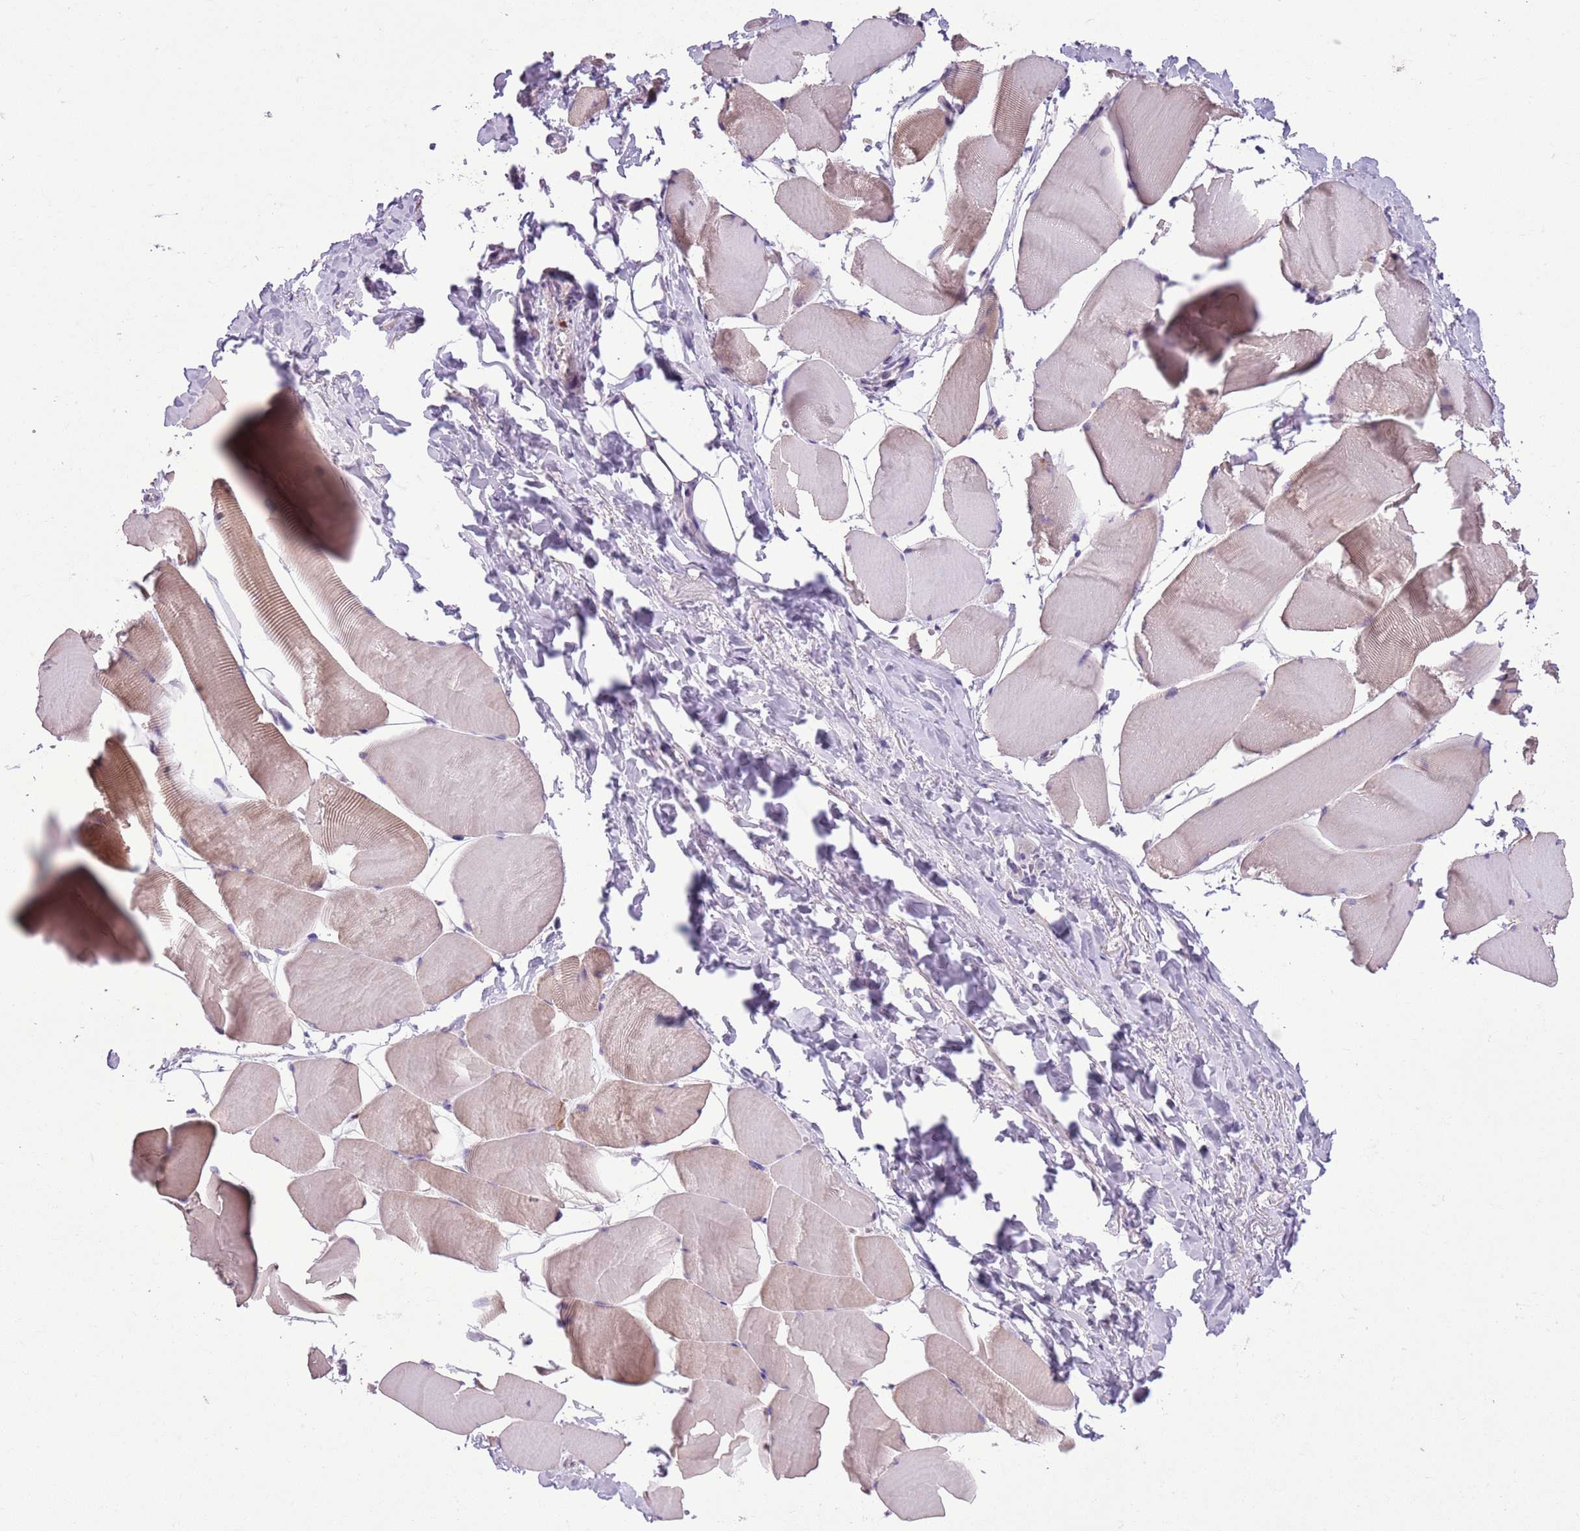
{"staining": {"intensity": "weak", "quantity": "<25%", "location": "cytoplasmic/membranous"}, "tissue": "skeletal muscle", "cell_type": "Myocytes", "image_type": "normal", "snomed": [{"axis": "morphology", "description": "Normal tissue, NOS"}, {"axis": "topography", "description": "Skeletal muscle"}], "caption": "High power microscopy histopathology image of an immunohistochemistry histopathology image of benign skeletal muscle, revealing no significant positivity in myocytes. The staining was performed using DAB to visualize the protein expression in brown, while the nuclei were stained in blue with hematoxylin (Magnification: 20x).", "gene": "ADCY7", "patient": {"sex": "male", "age": 25}}